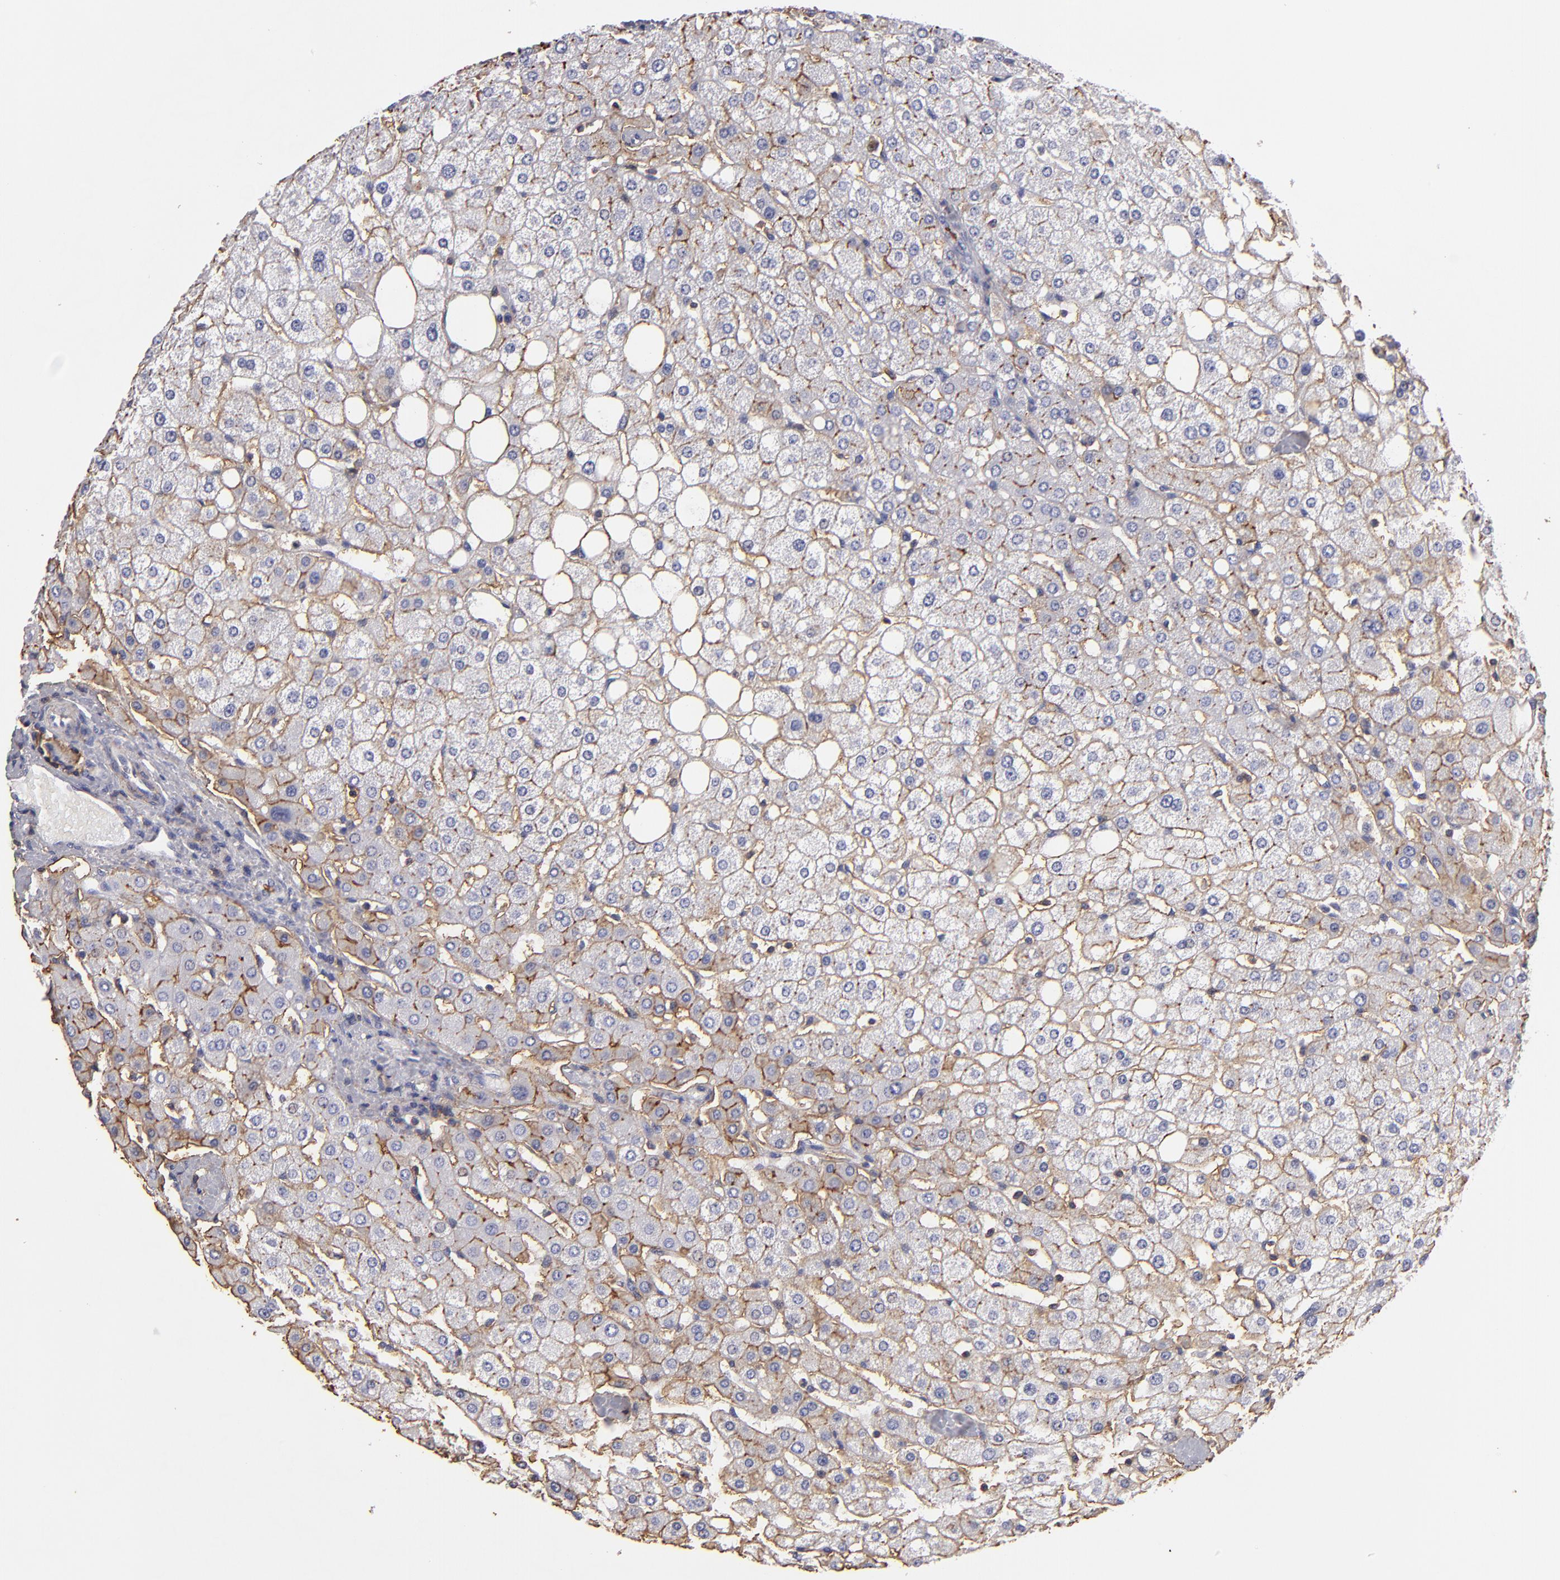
{"staining": {"intensity": "moderate", "quantity": ">75%", "location": "cytoplasmic/membranous"}, "tissue": "liver", "cell_type": "Cholangiocytes", "image_type": "normal", "snomed": [{"axis": "morphology", "description": "Normal tissue, NOS"}, {"axis": "topography", "description": "Liver"}], "caption": "The micrograph displays staining of benign liver, revealing moderate cytoplasmic/membranous protein staining (brown color) within cholangiocytes.", "gene": "ABCB1", "patient": {"sex": "male", "age": 35}}